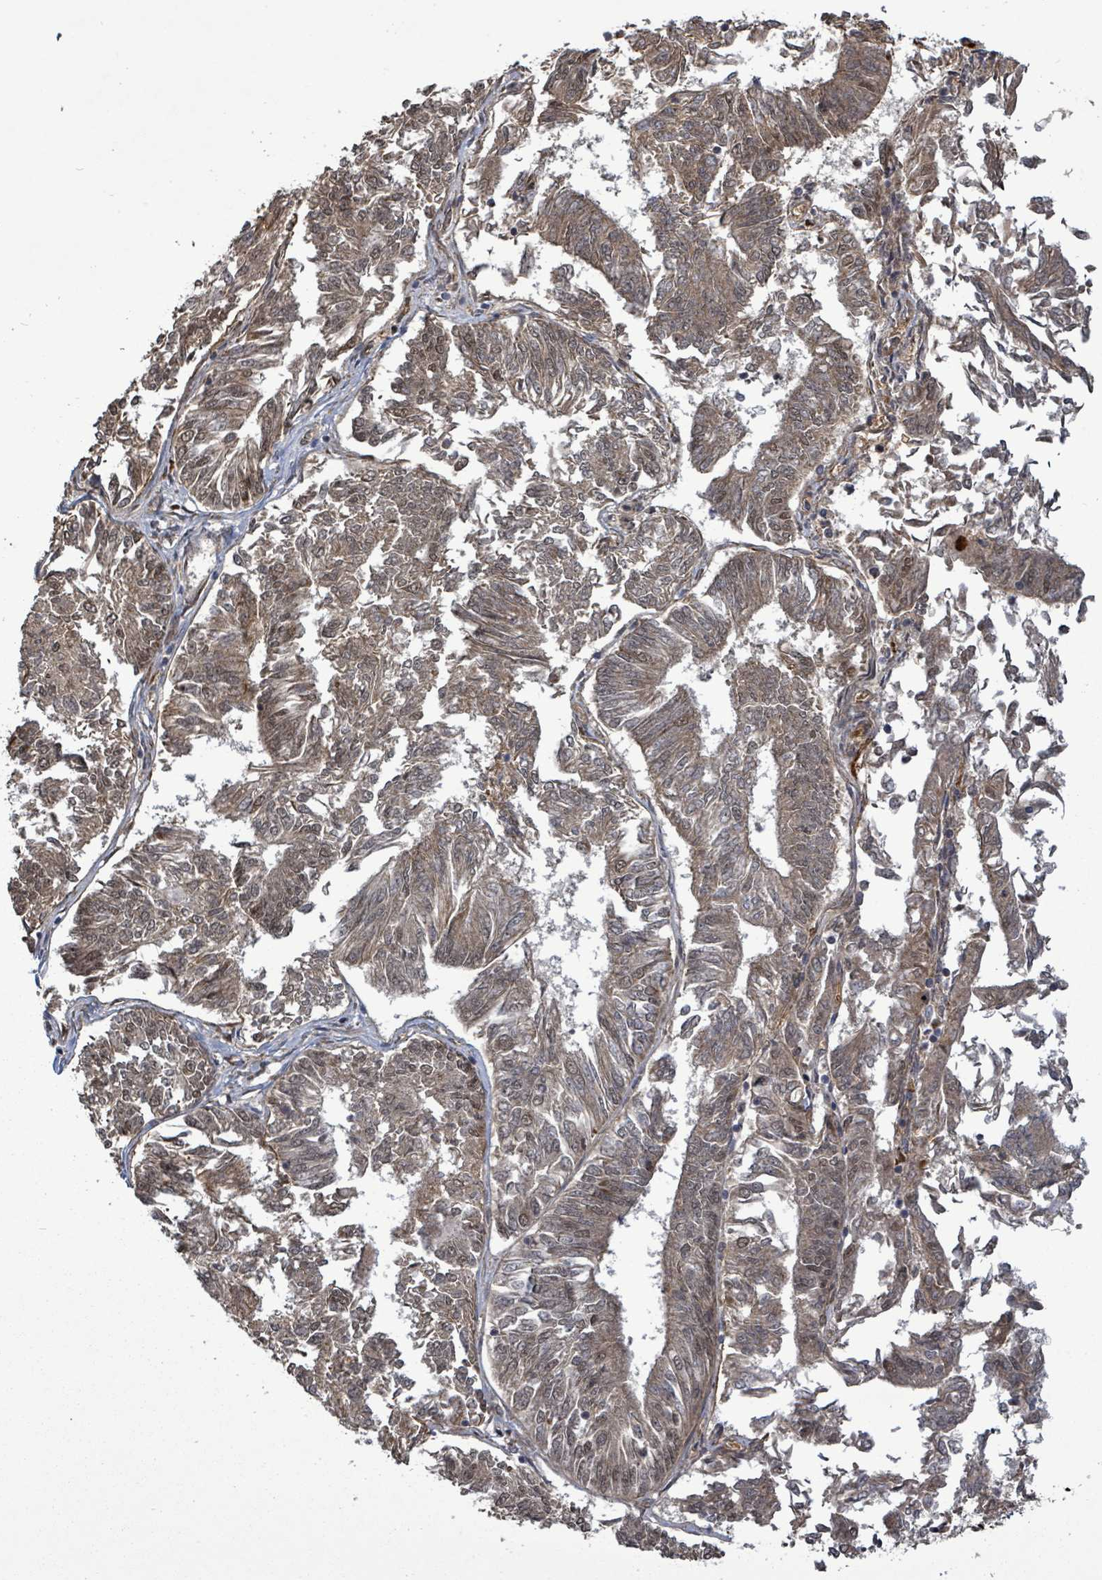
{"staining": {"intensity": "weak", "quantity": ">75%", "location": "cytoplasmic/membranous,nuclear"}, "tissue": "endometrial cancer", "cell_type": "Tumor cells", "image_type": "cancer", "snomed": [{"axis": "morphology", "description": "Adenocarcinoma, NOS"}, {"axis": "topography", "description": "Endometrium"}], "caption": "IHC of human endometrial cancer (adenocarcinoma) demonstrates low levels of weak cytoplasmic/membranous and nuclear positivity in approximately >75% of tumor cells.", "gene": "PATZ1", "patient": {"sex": "female", "age": 58}}